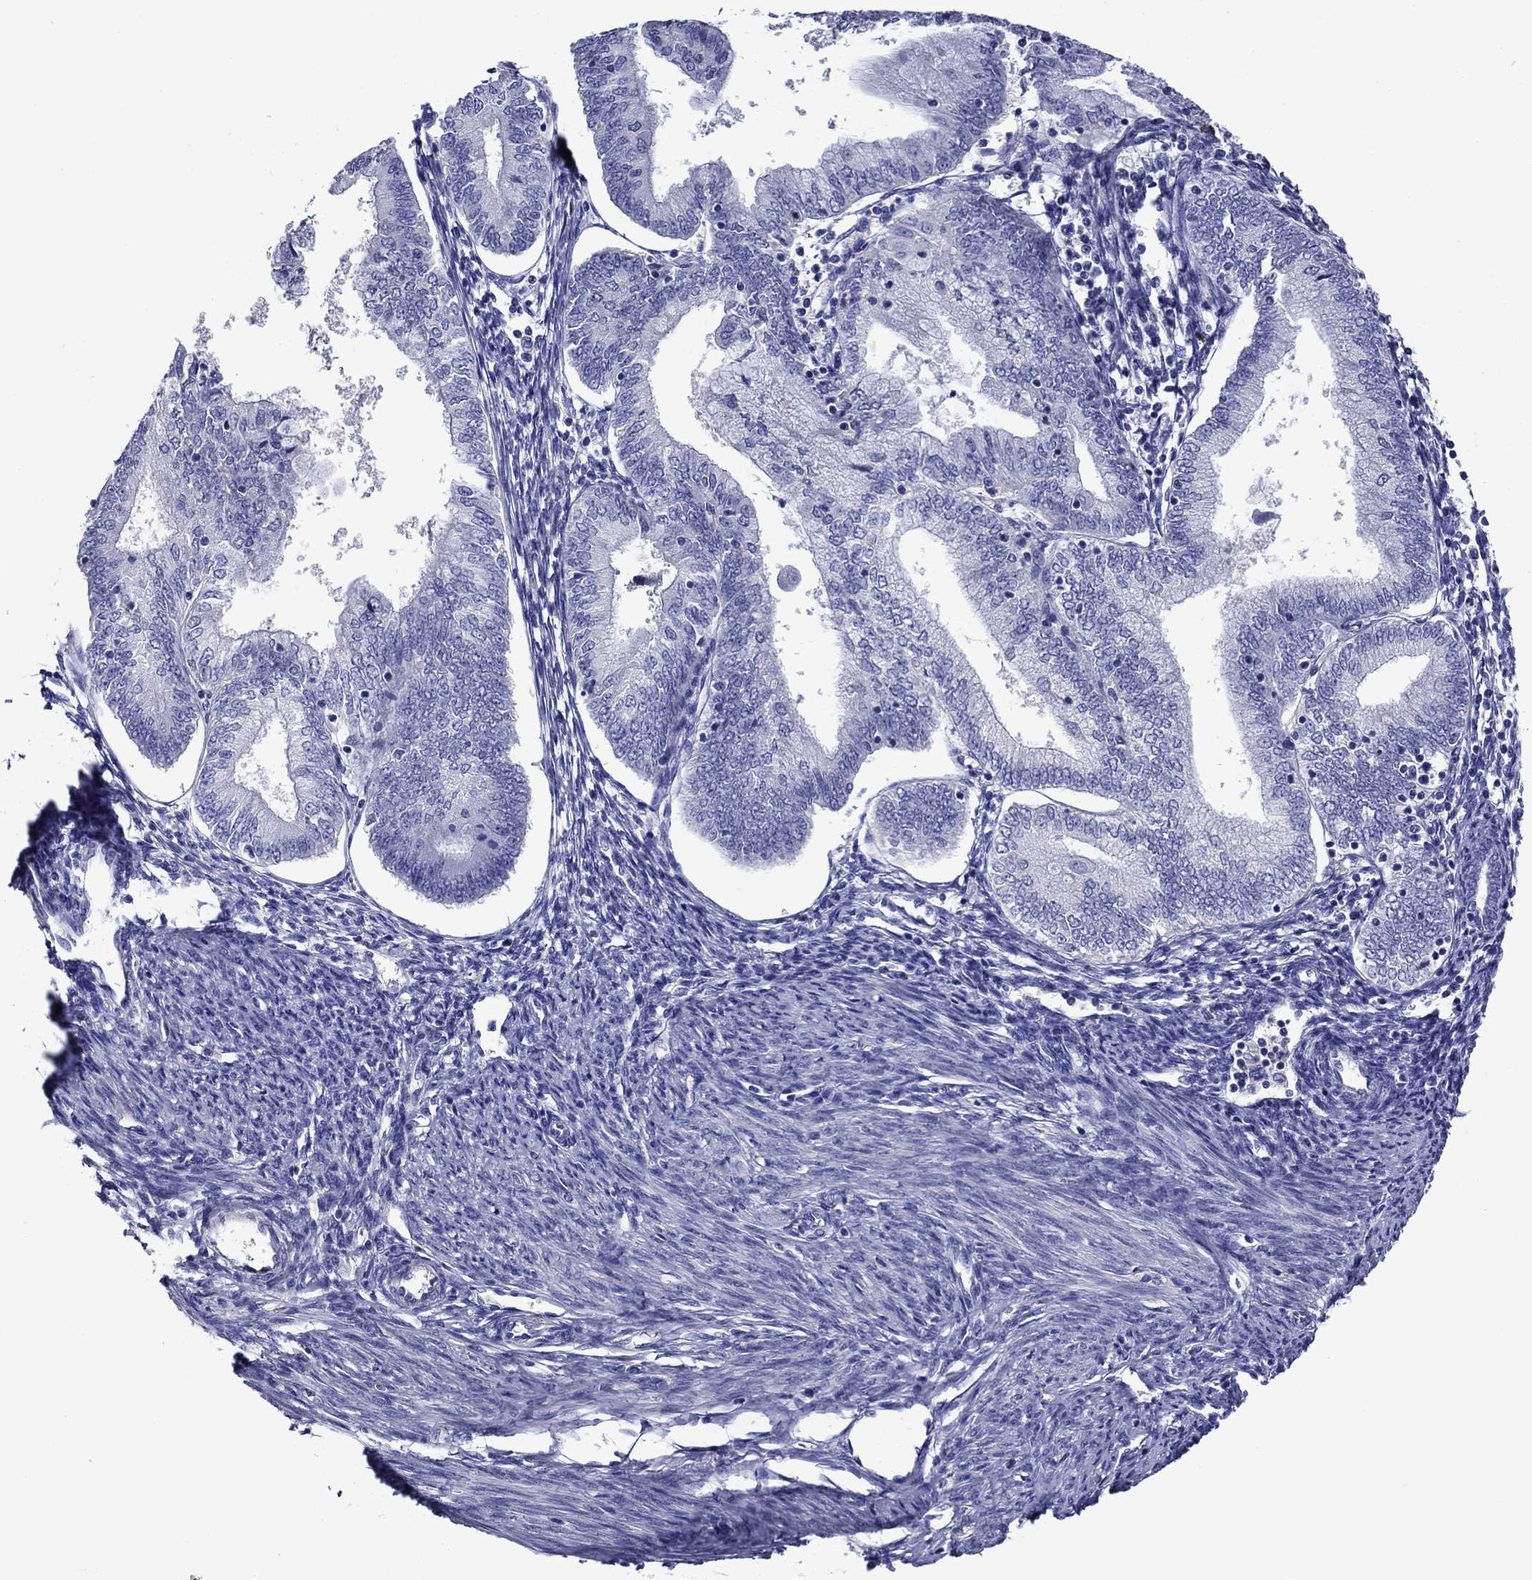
{"staining": {"intensity": "negative", "quantity": "none", "location": "none"}, "tissue": "endometrial cancer", "cell_type": "Tumor cells", "image_type": "cancer", "snomed": [{"axis": "morphology", "description": "Adenocarcinoma, NOS"}, {"axis": "topography", "description": "Endometrium"}], "caption": "High power microscopy image of an IHC photomicrograph of adenocarcinoma (endometrial), revealing no significant positivity in tumor cells.", "gene": "CNDP1", "patient": {"sex": "female", "age": 55}}